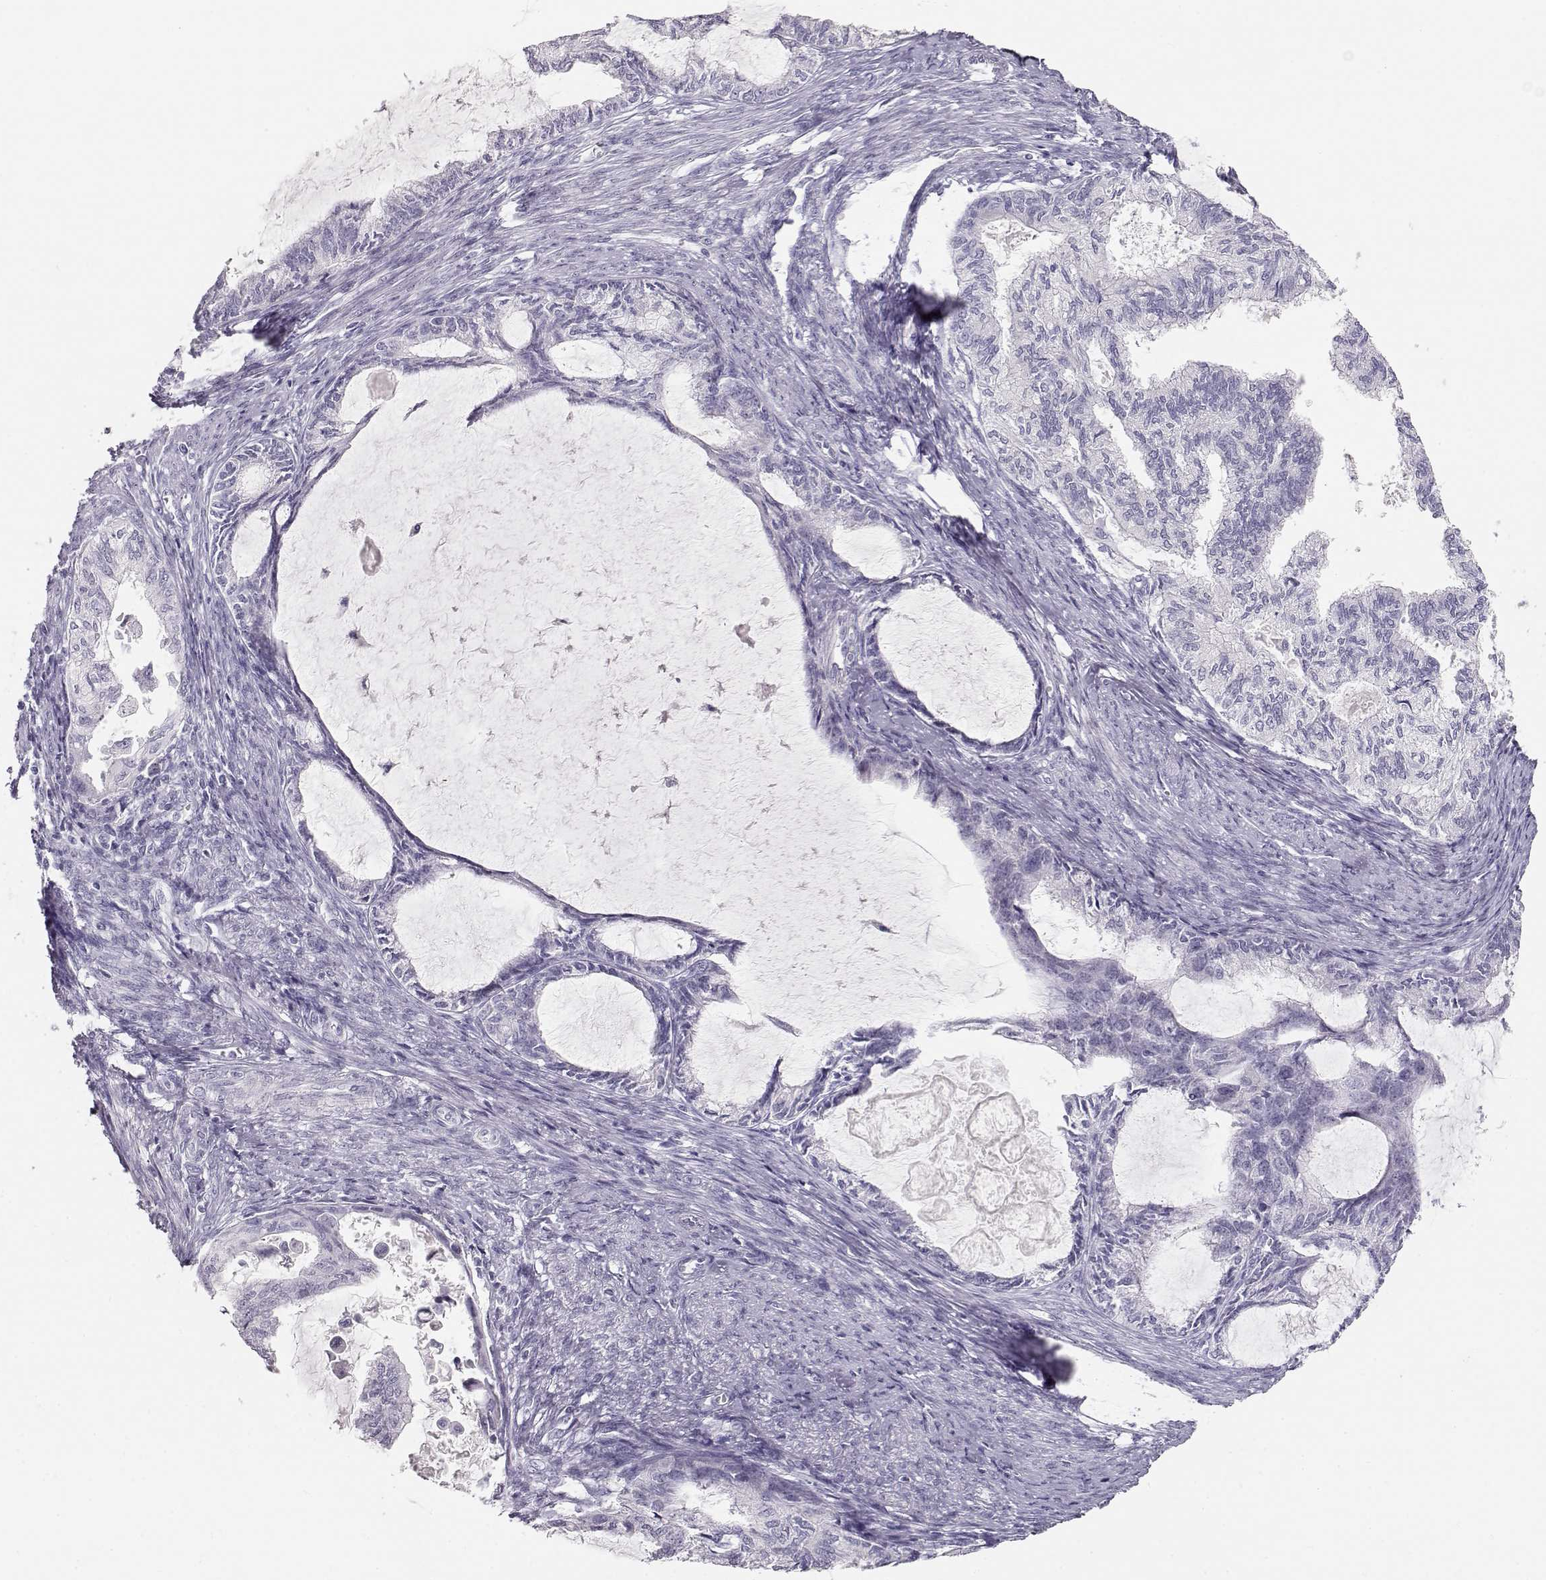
{"staining": {"intensity": "negative", "quantity": "none", "location": "none"}, "tissue": "endometrial cancer", "cell_type": "Tumor cells", "image_type": "cancer", "snomed": [{"axis": "morphology", "description": "Adenocarcinoma, NOS"}, {"axis": "topography", "description": "Endometrium"}], "caption": "Tumor cells are negative for brown protein staining in endometrial adenocarcinoma.", "gene": "LEPR", "patient": {"sex": "female", "age": 86}}